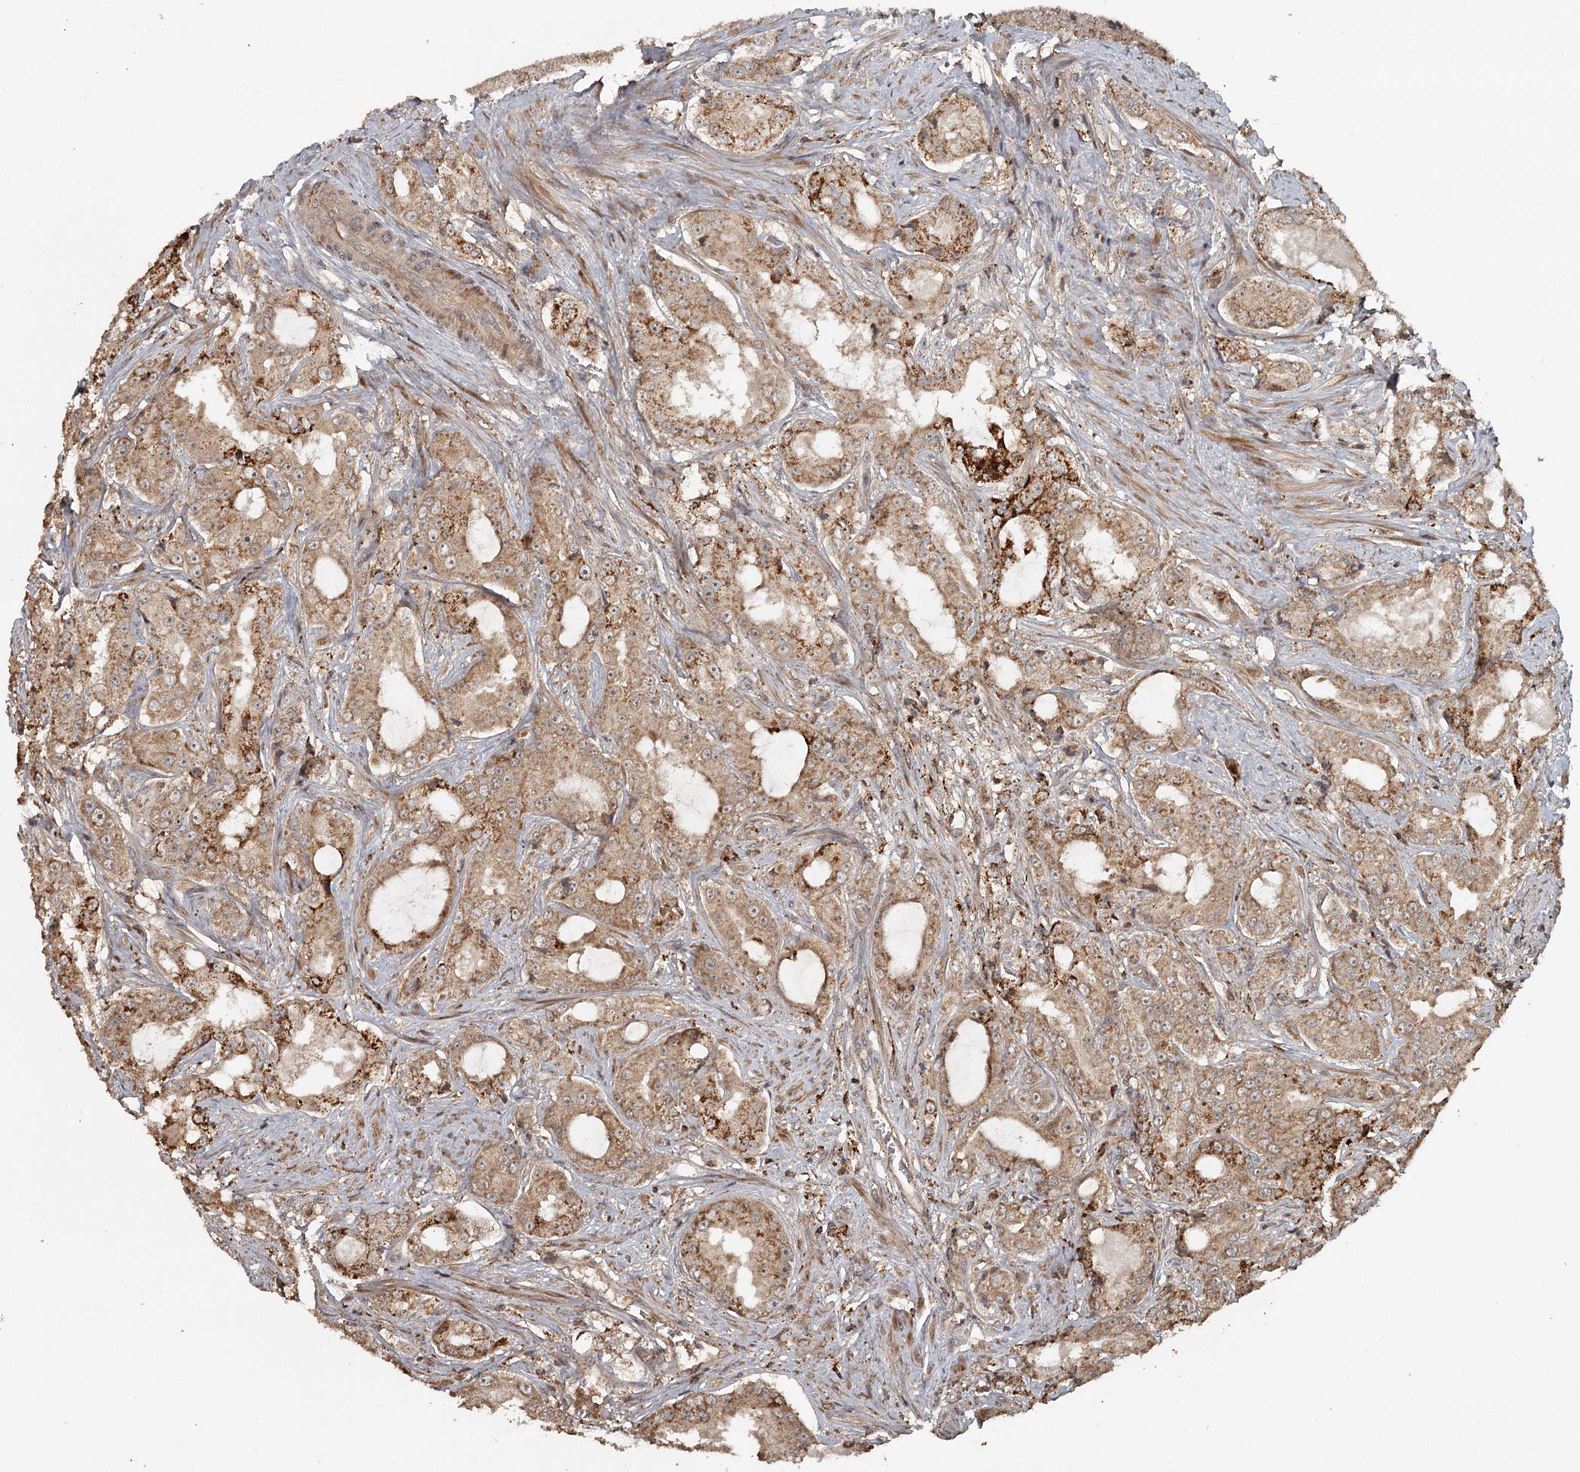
{"staining": {"intensity": "moderate", "quantity": ">75%", "location": "cytoplasmic/membranous"}, "tissue": "prostate cancer", "cell_type": "Tumor cells", "image_type": "cancer", "snomed": [{"axis": "morphology", "description": "Adenocarcinoma, High grade"}, {"axis": "topography", "description": "Prostate"}], "caption": "Prostate cancer was stained to show a protein in brown. There is medium levels of moderate cytoplasmic/membranous expression in about >75% of tumor cells.", "gene": "FAXC", "patient": {"sex": "male", "age": 73}}